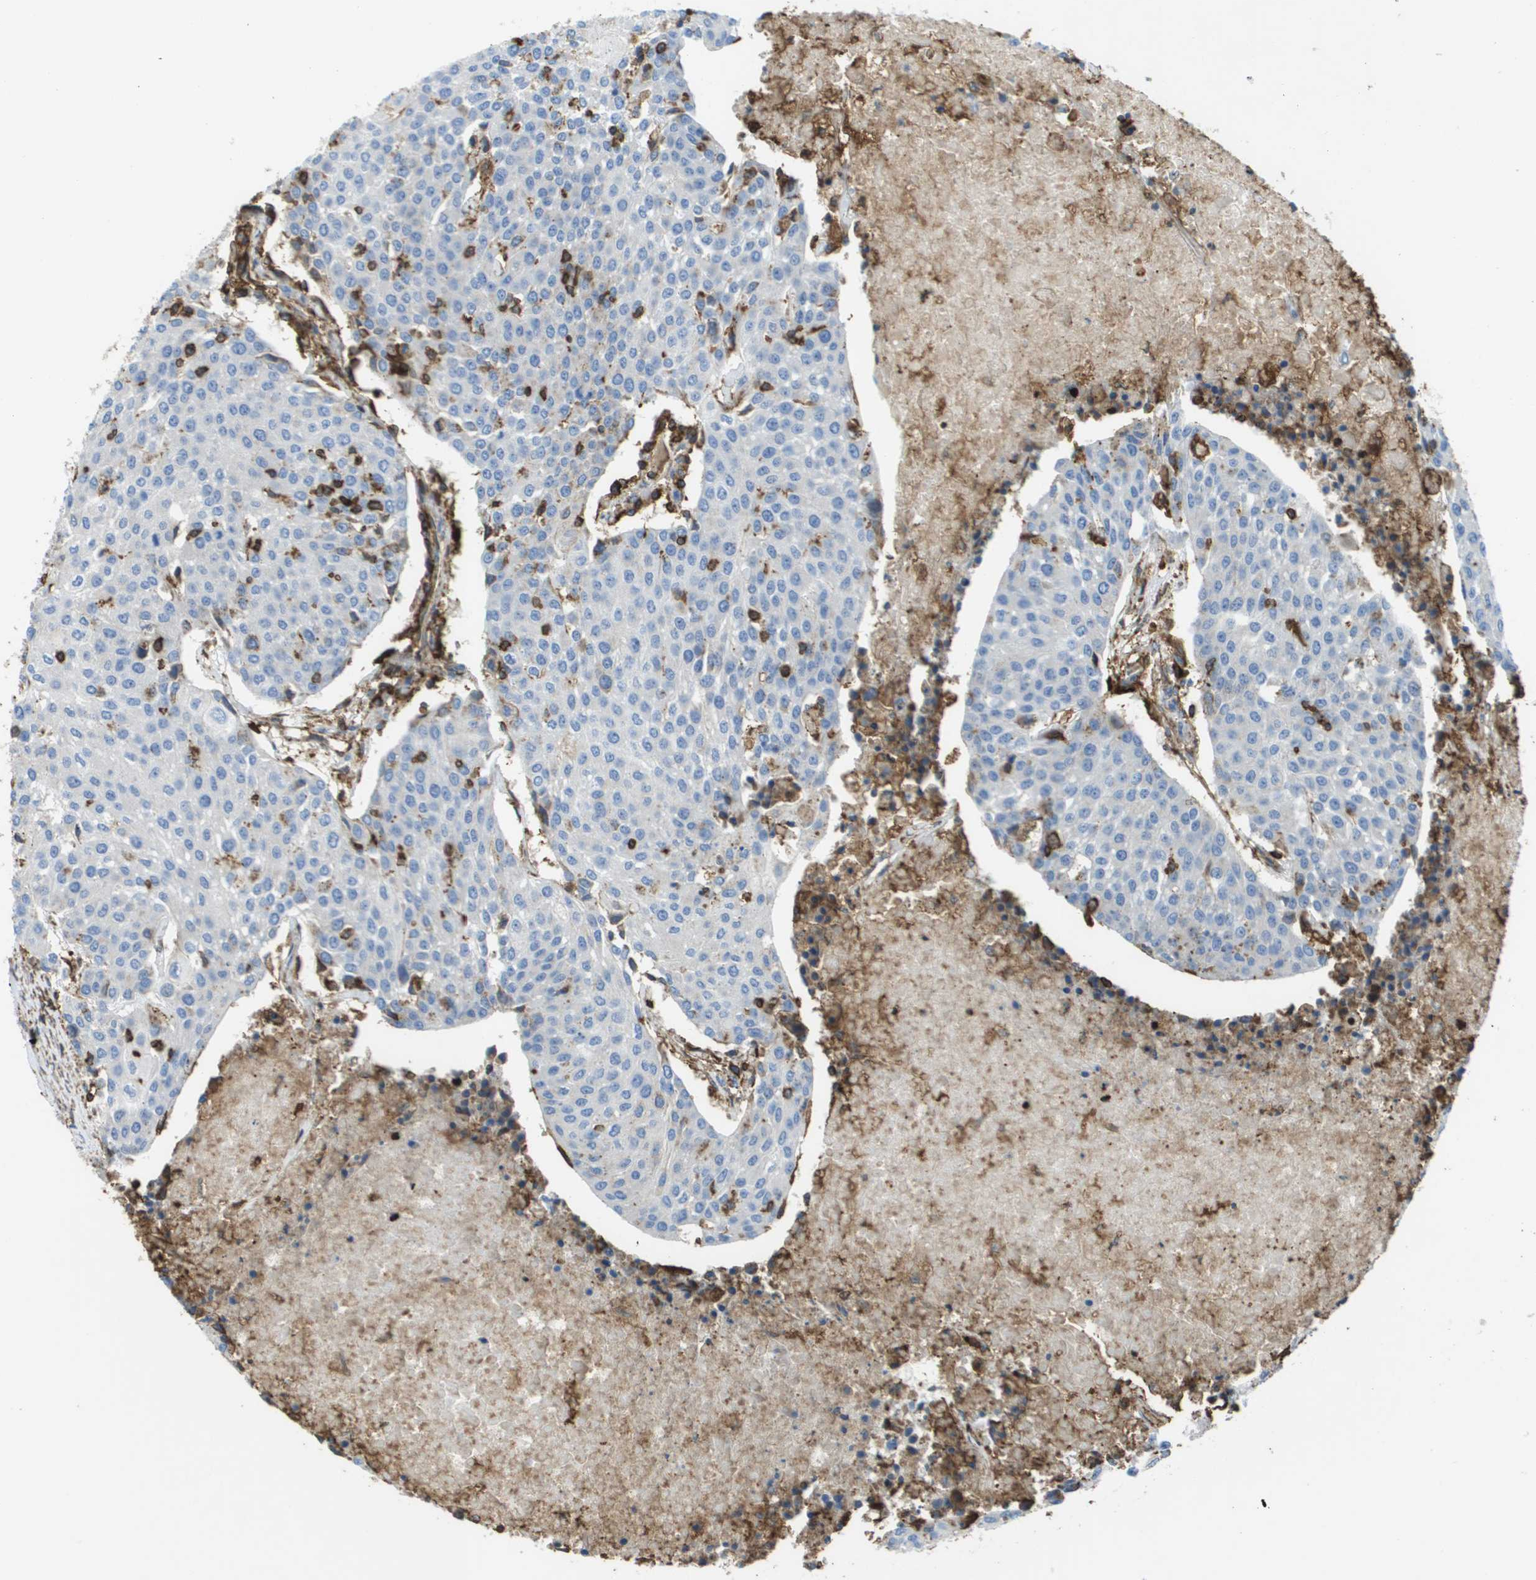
{"staining": {"intensity": "negative", "quantity": "none", "location": "none"}, "tissue": "urothelial cancer", "cell_type": "Tumor cells", "image_type": "cancer", "snomed": [{"axis": "morphology", "description": "Urothelial carcinoma, High grade"}, {"axis": "topography", "description": "Urinary bladder"}], "caption": "This is an immunohistochemistry micrograph of human urothelial cancer. There is no staining in tumor cells.", "gene": "PASK", "patient": {"sex": "female", "age": 85}}